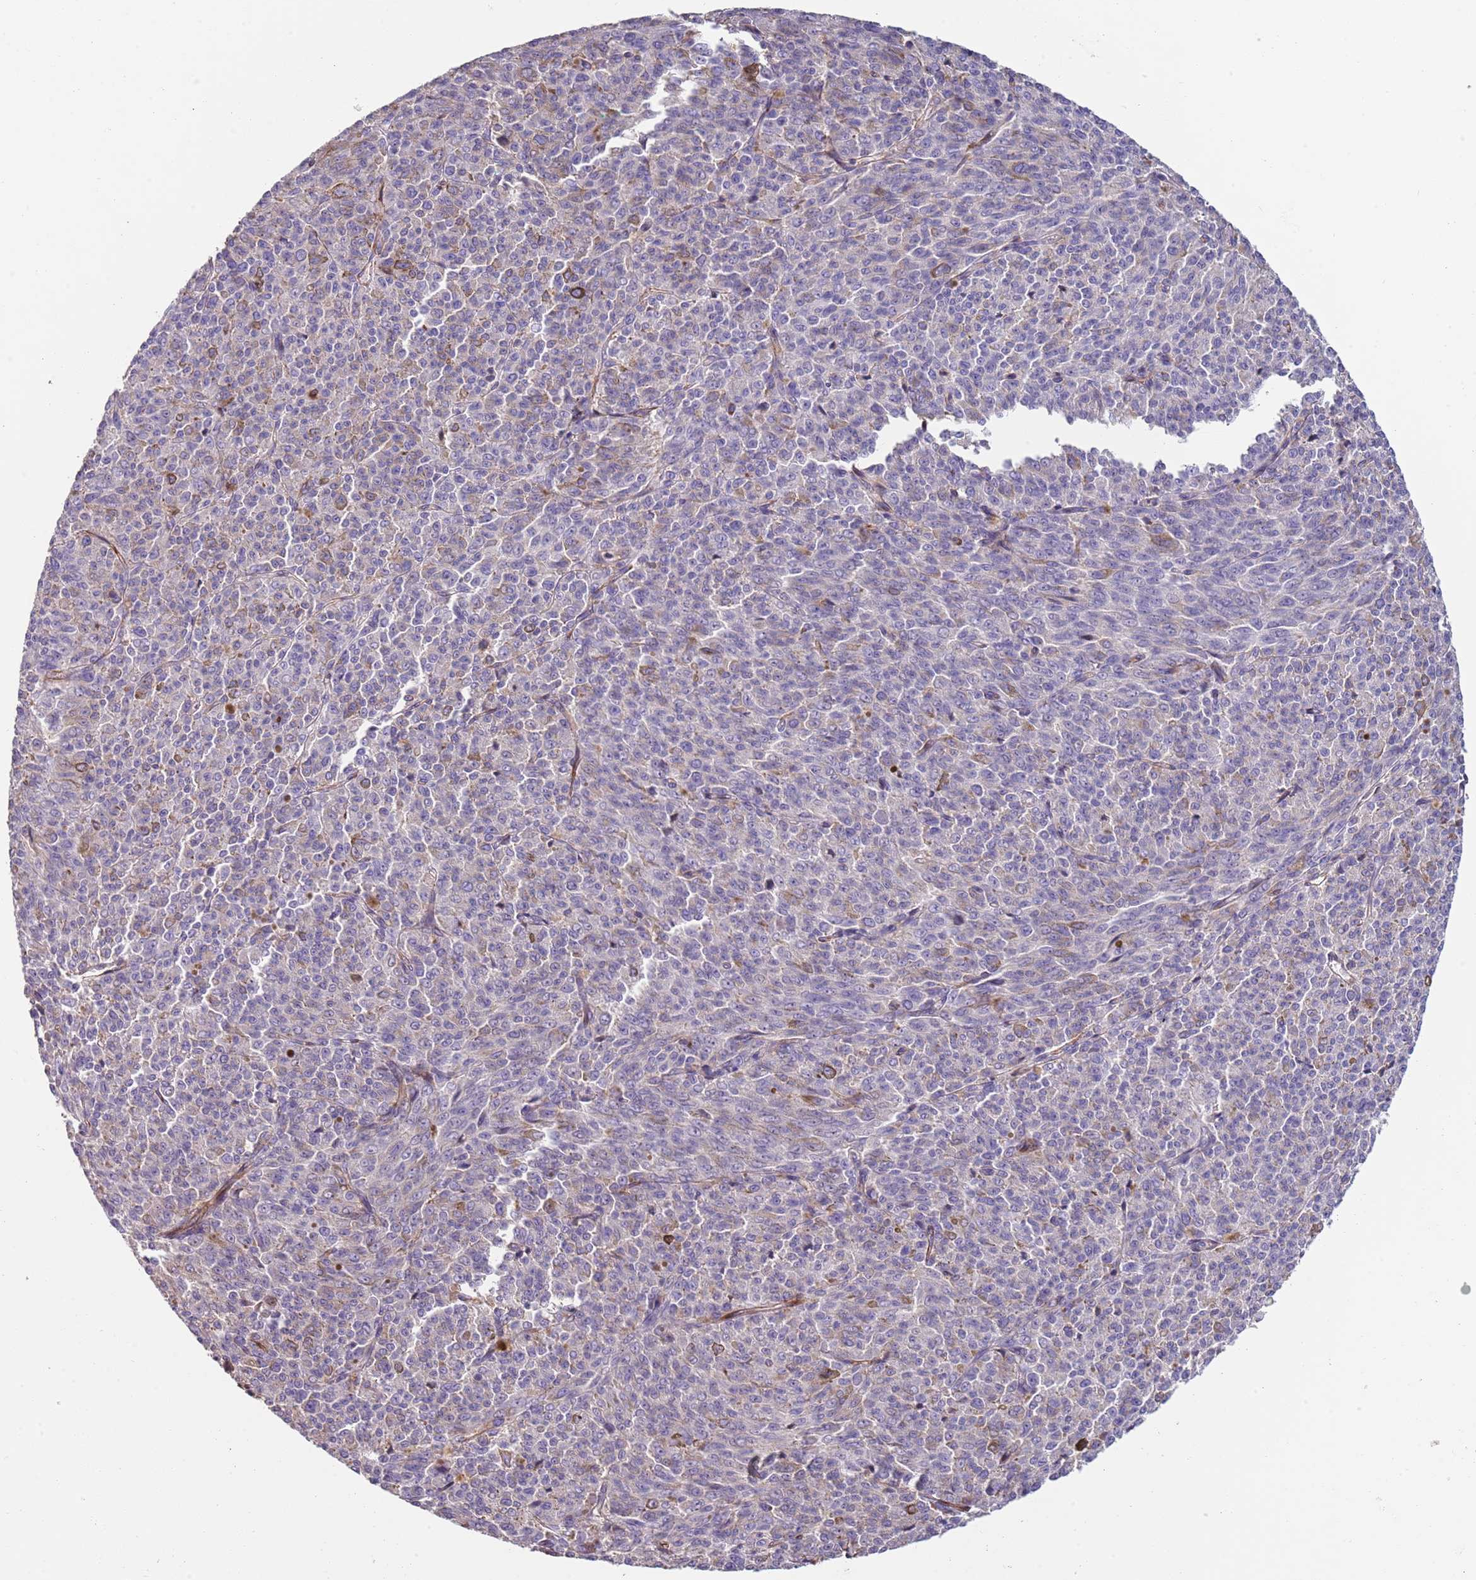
{"staining": {"intensity": "negative", "quantity": "none", "location": "none"}, "tissue": "melanoma", "cell_type": "Tumor cells", "image_type": "cancer", "snomed": [{"axis": "morphology", "description": "Malignant melanoma, NOS"}, {"axis": "topography", "description": "Skin"}], "caption": "The micrograph reveals no staining of tumor cells in melanoma.", "gene": "NBPF3", "patient": {"sex": "female", "age": 52}}